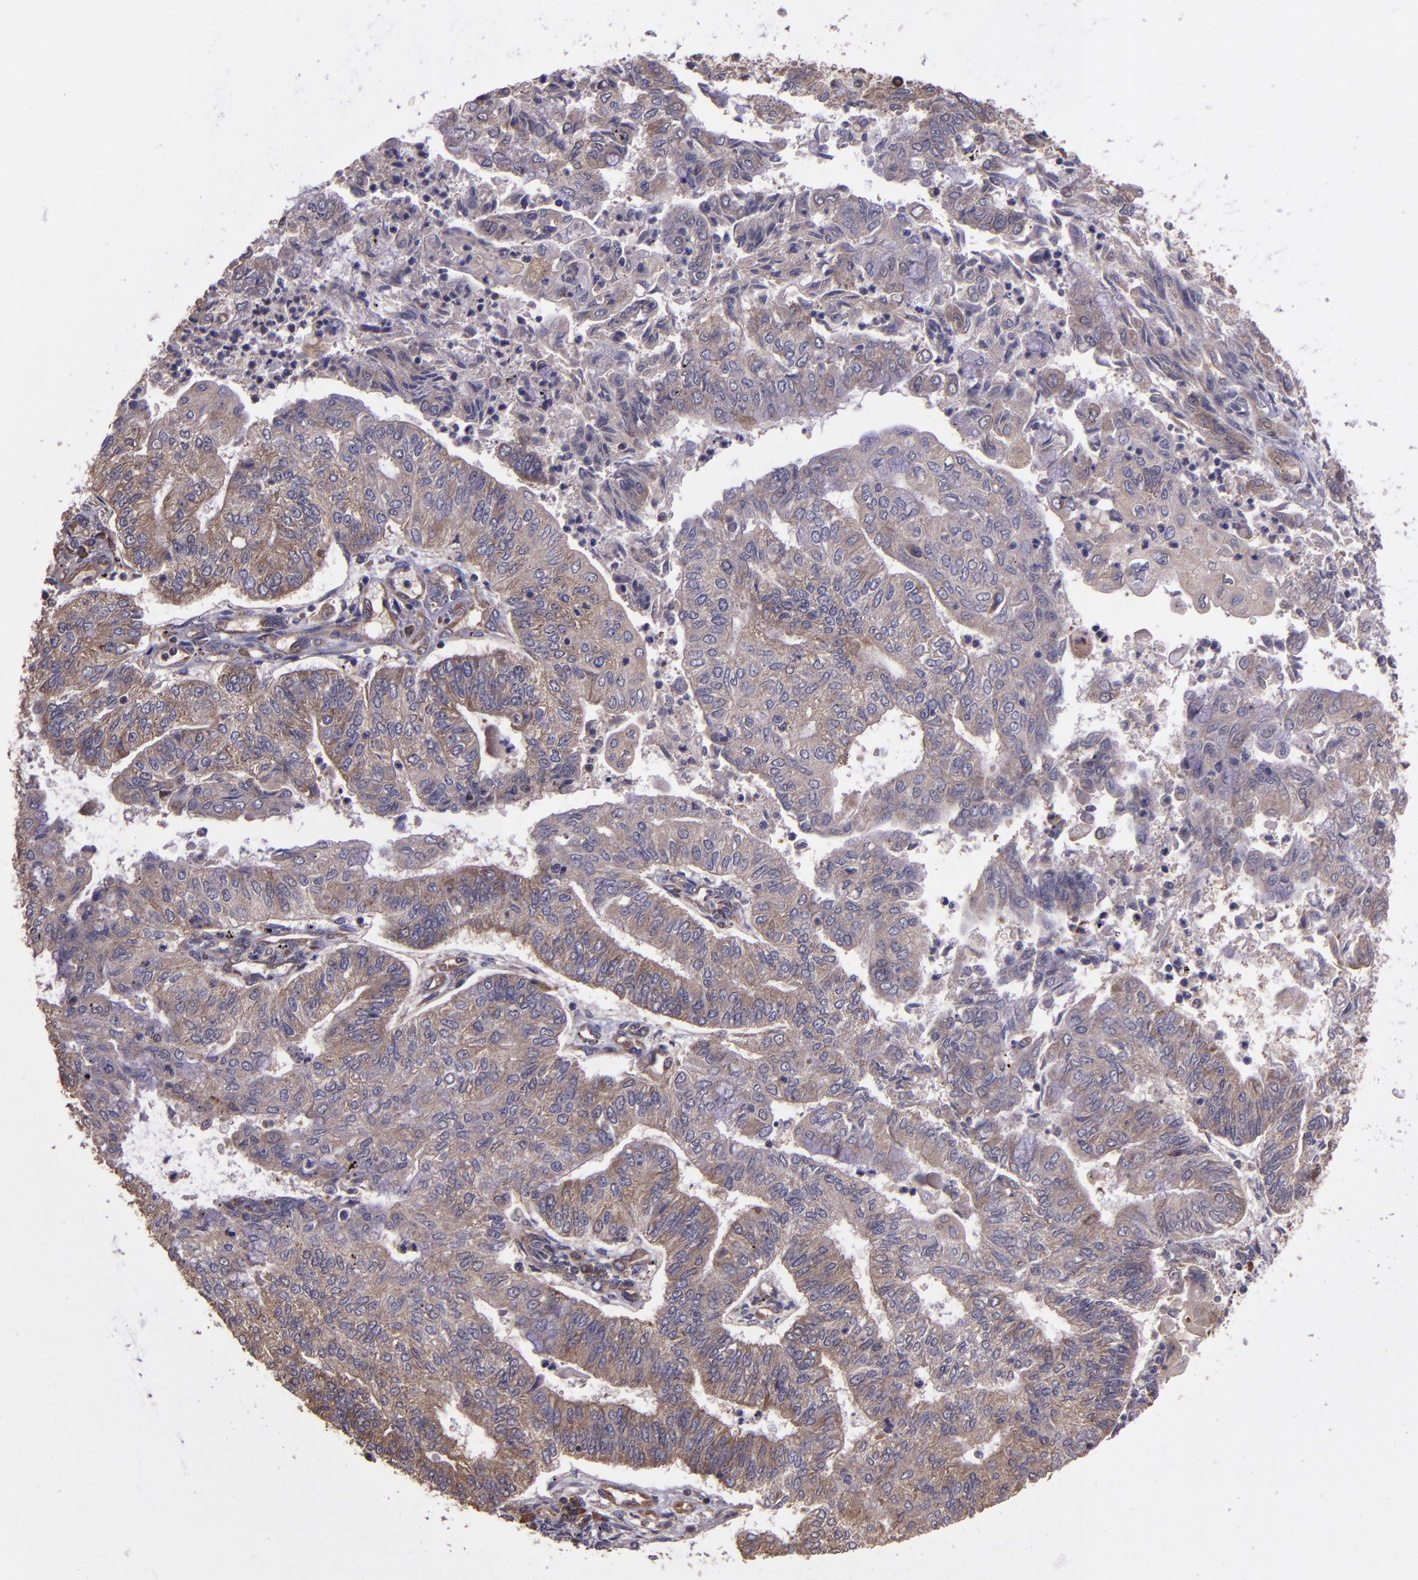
{"staining": {"intensity": "moderate", "quantity": ">75%", "location": "cytoplasmic/membranous"}, "tissue": "endometrial cancer", "cell_type": "Tumor cells", "image_type": "cancer", "snomed": [{"axis": "morphology", "description": "Adenocarcinoma, NOS"}, {"axis": "topography", "description": "Endometrium"}], "caption": "Moderate cytoplasmic/membranous protein positivity is present in about >75% of tumor cells in endometrial cancer.", "gene": "USP51", "patient": {"sex": "female", "age": 59}}